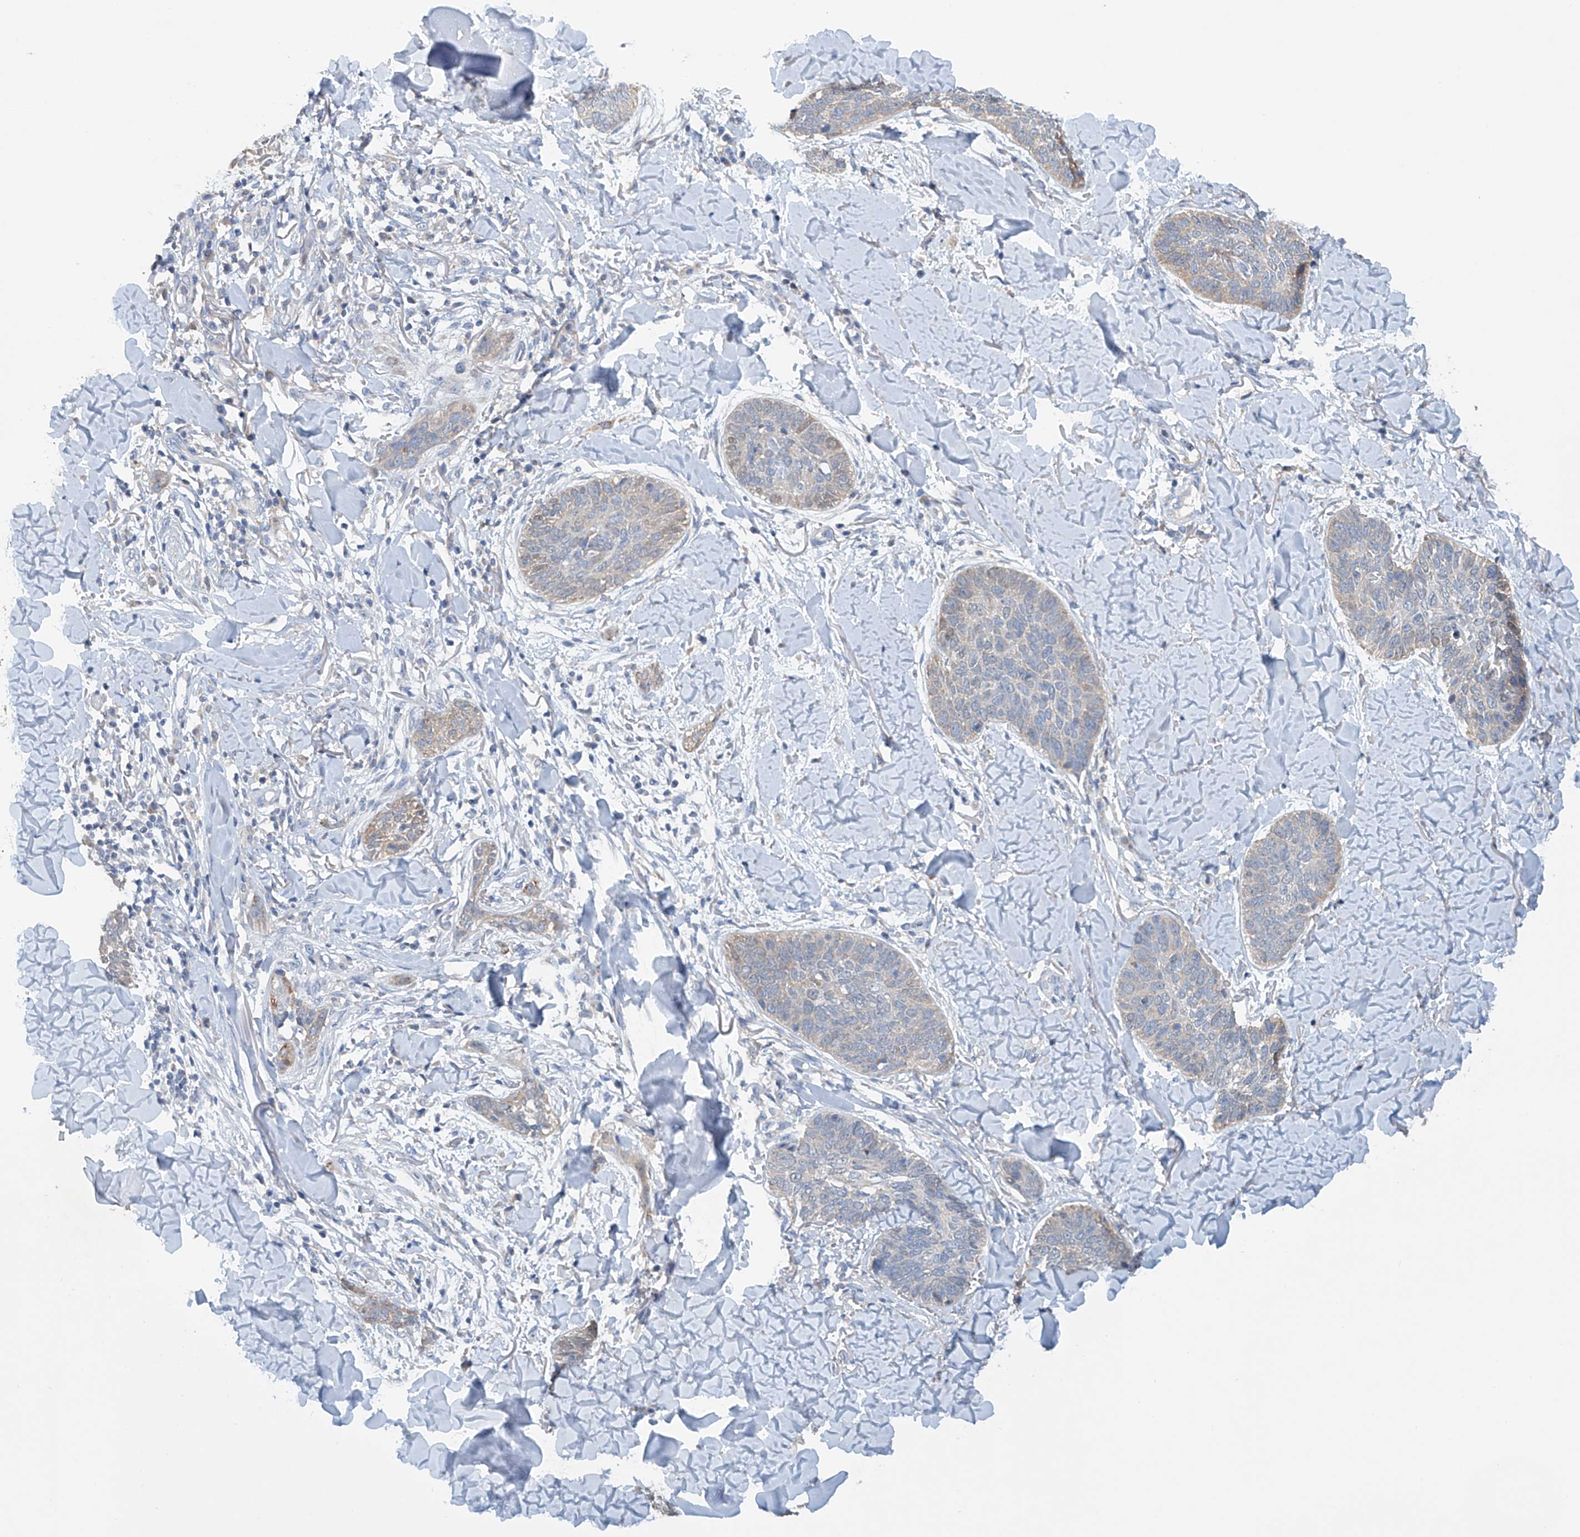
{"staining": {"intensity": "weak", "quantity": "<25%", "location": "cytoplasmic/membranous,nuclear"}, "tissue": "skin cancer", "cell_type": "Tumor cells", "image_type": "cancer", "snomed": [{"axis": "morphology", "description": "Basal cell carcinoma"}, {"axis": "topography", "description": "Skin"}], "caption": "Skin cancer was stained to show a protein in brown. There is no significant staining in tumor cells.", "gene": "GPC4", "patient": {"sex": "male", "age": 85}}